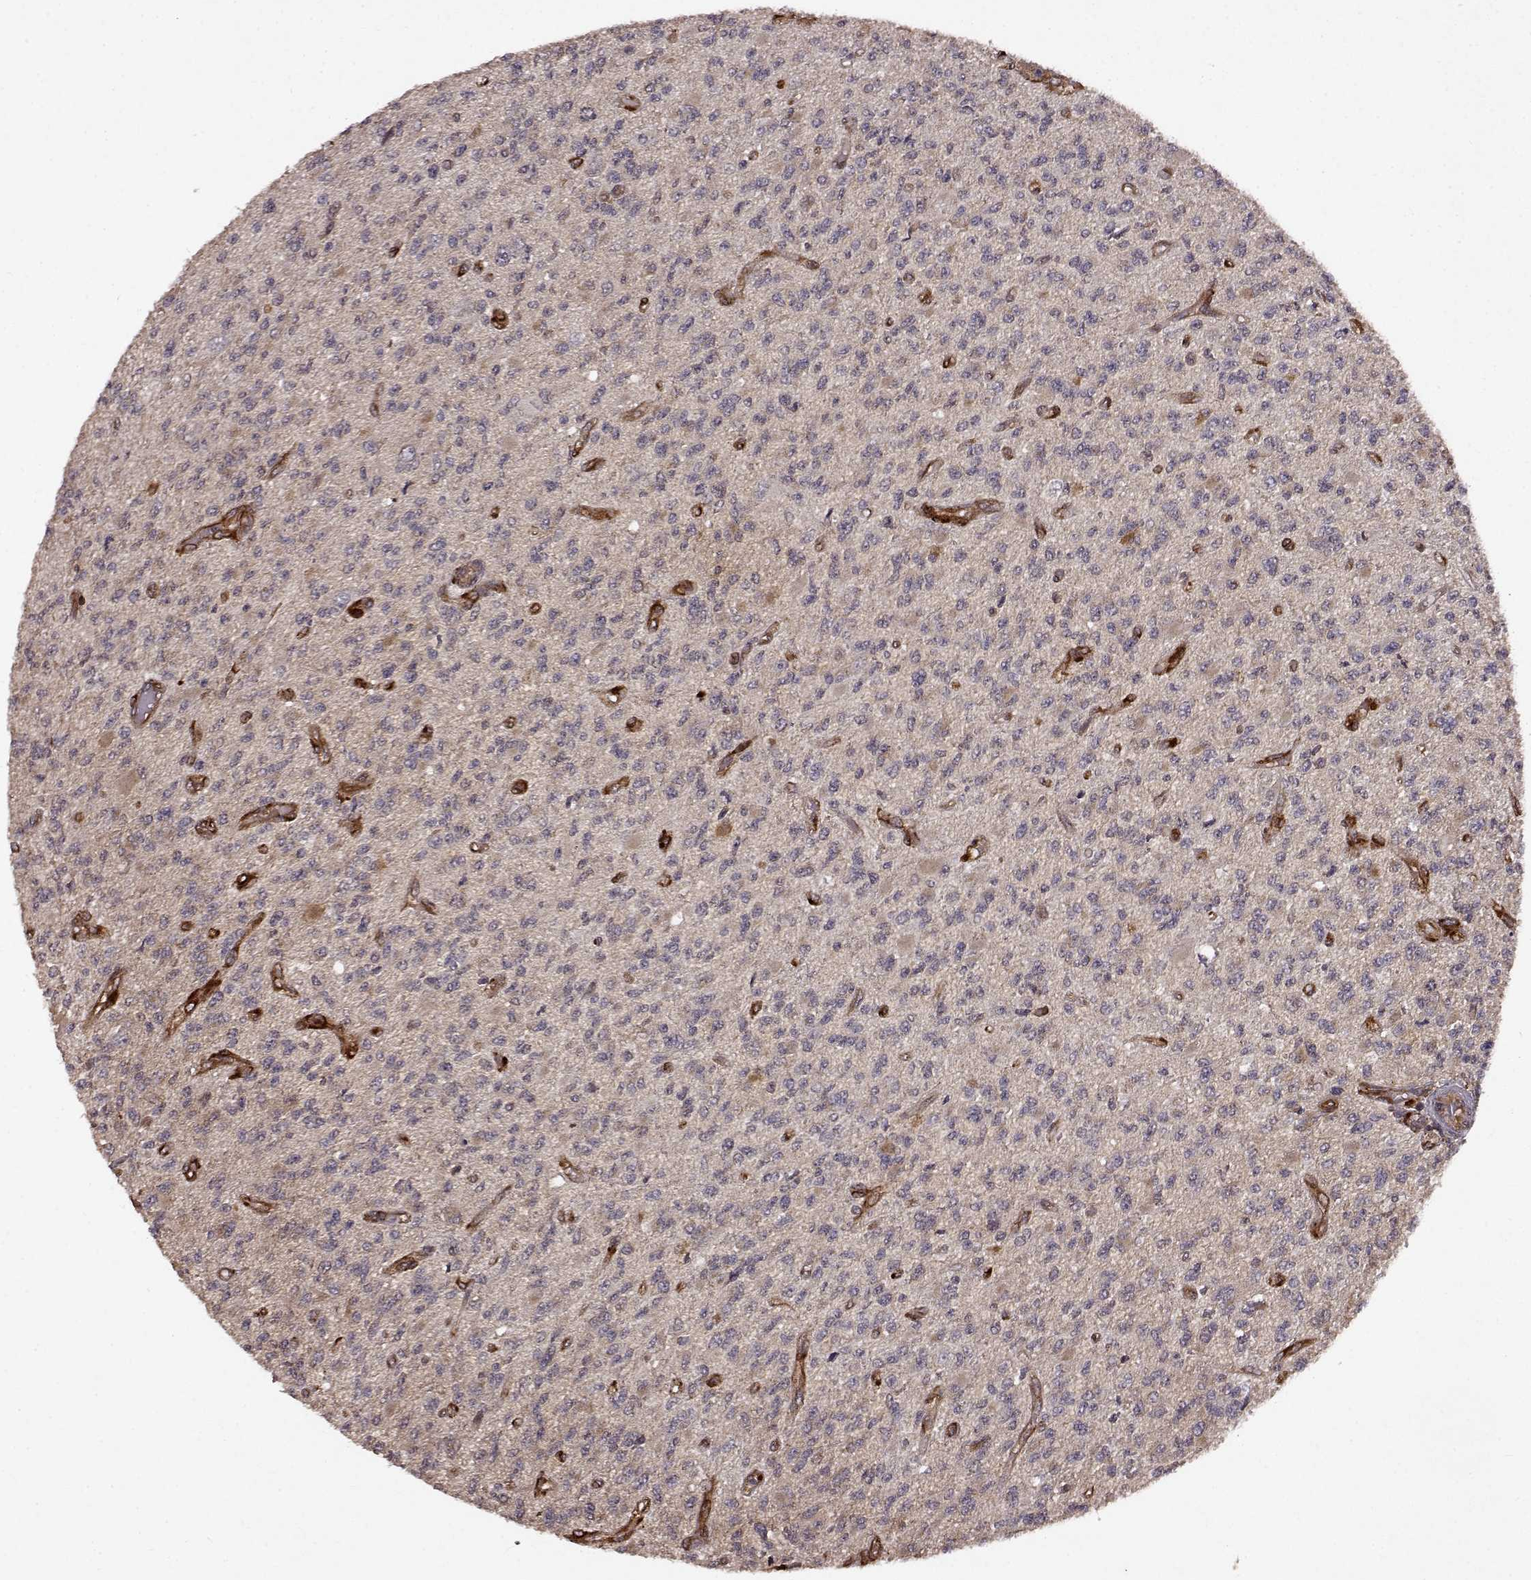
{"staining": {"intensity": "negative", "quantity": "none", "location": "none"}, "tissue": "glioma", "cell_type": "Tumor cells", "image_type": "cancer", "snomed": [{"axis": "morphology", "description": "Glioma, malignant, High grade"}, {"axis": "topography", "description": "Brain"}], "caption": "Immunohistochemistry (IHC) histopathology image of human glioma stained for a protein (brown), which demonstrates no expression in tumor cells. (DAB immunohistochemistry visualized using brightfield microscopy, high magnification).", "gene": "FSTL1", "patient": {"sex": "female", "age": 63}}